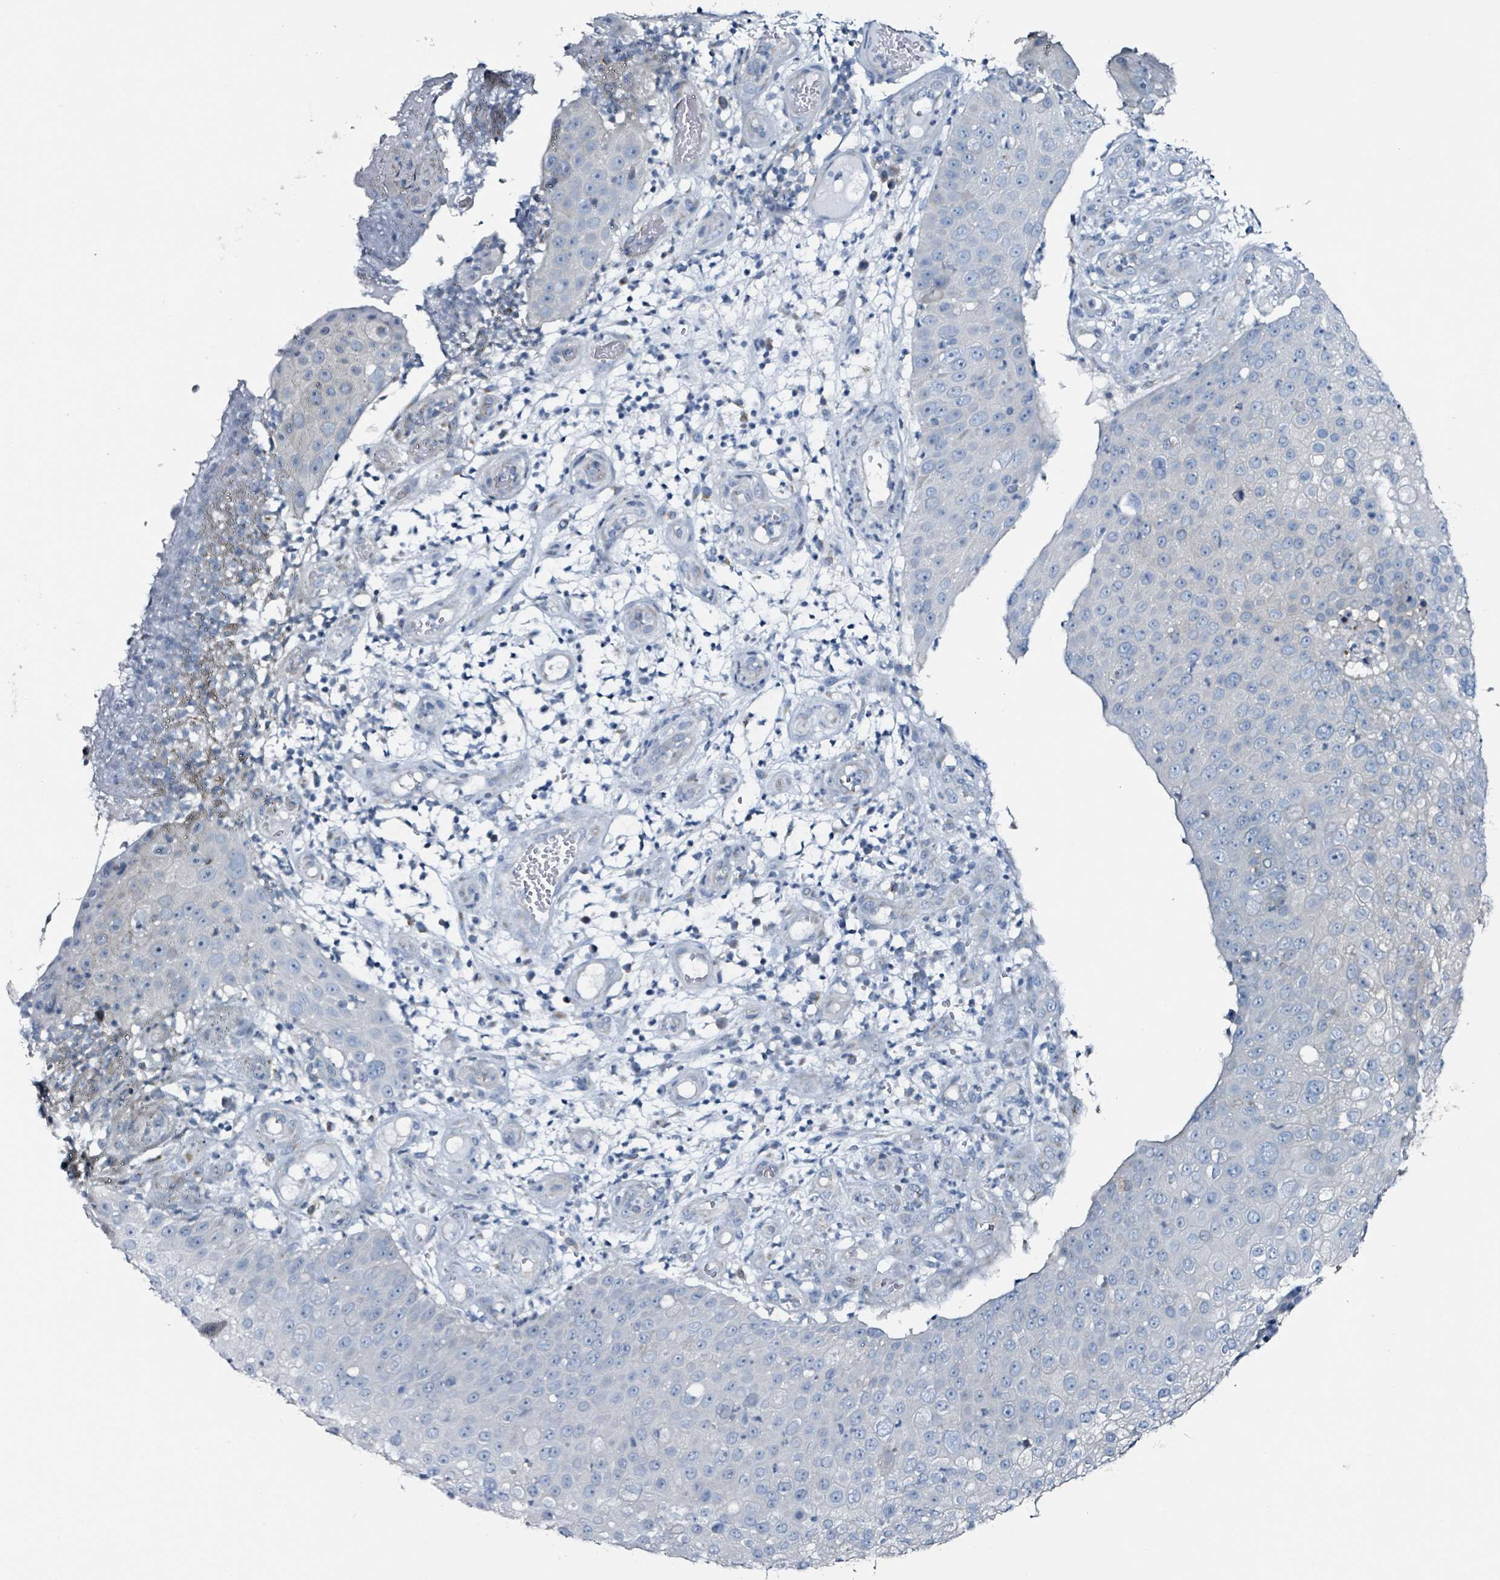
{"staining": {"intensity": "negative", "quantity": "none", "location": "none"}, "tissue": "skin cancer", "cell_type": "Tumor cells", "image_type": "cancer", "snomed": [{"axis": "morphology", "description": "Squamous cell carcinoma, NOS"}, {"axis": "topography", "description": "Skin"}], "caption": "Squamous cell carcinoma (skin) stained for a protein using immunohistochemistry (IHC) demonstrates no staining tumor cells.", "gene": "B3GAT3", "patient": {"sex": "male", "age": 71}}